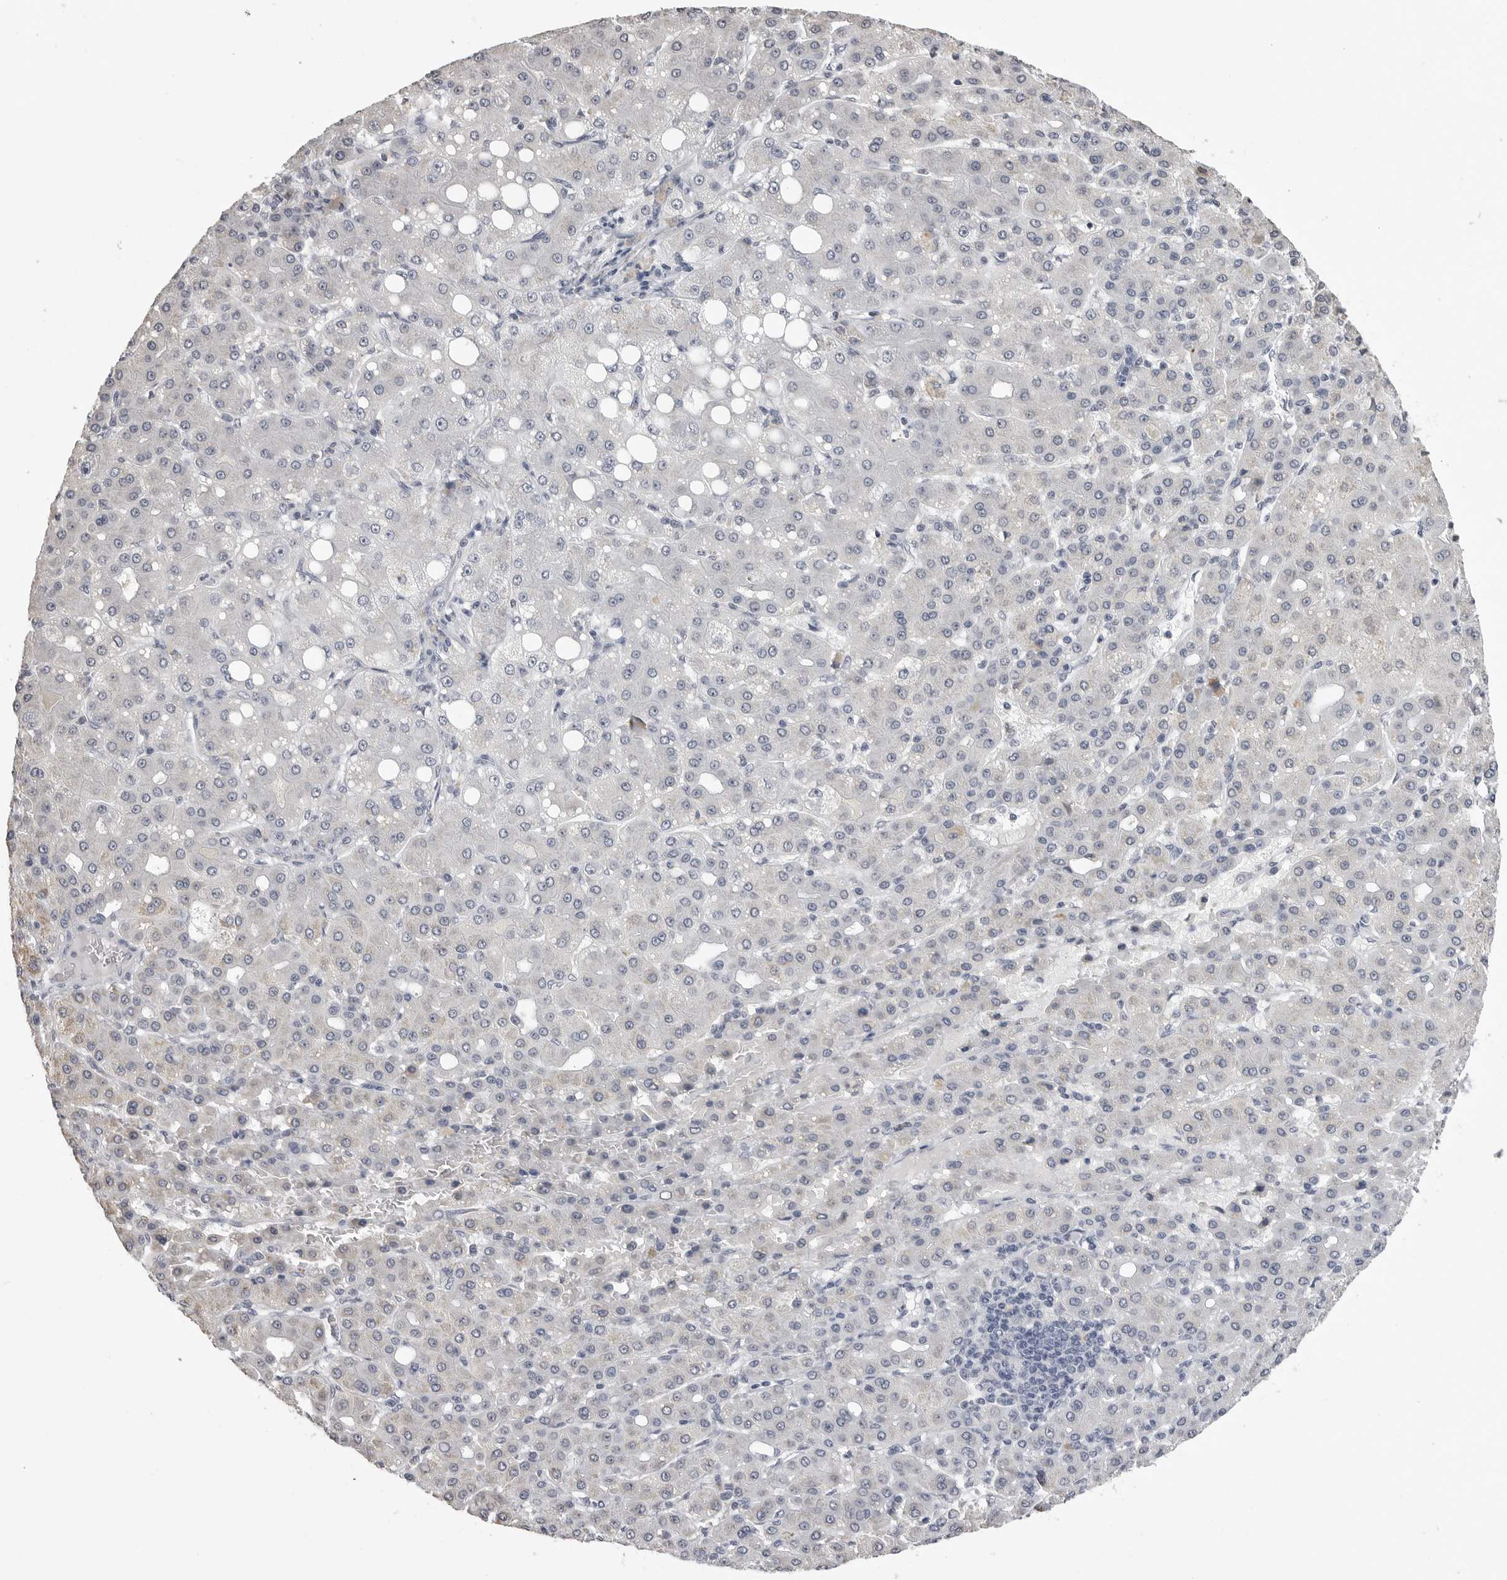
{"staining": {"intensity": "negative", "quantity": "none", "location": "none"}, "tissue": "liver cancer", "cell_type": "Tumor cells", "image_type": "cancer", "snomed": [{"axis": "morphology", "description": "Carcinoma, Hepatocellular, NOS"}, {"axis": "topography", "description": "Liver"}], "caption": "The micrograph exhibits no staining of tumor cells in liver cancer.", "gene": "GPN2", "patient": {"sex": "male", "age": 65}}